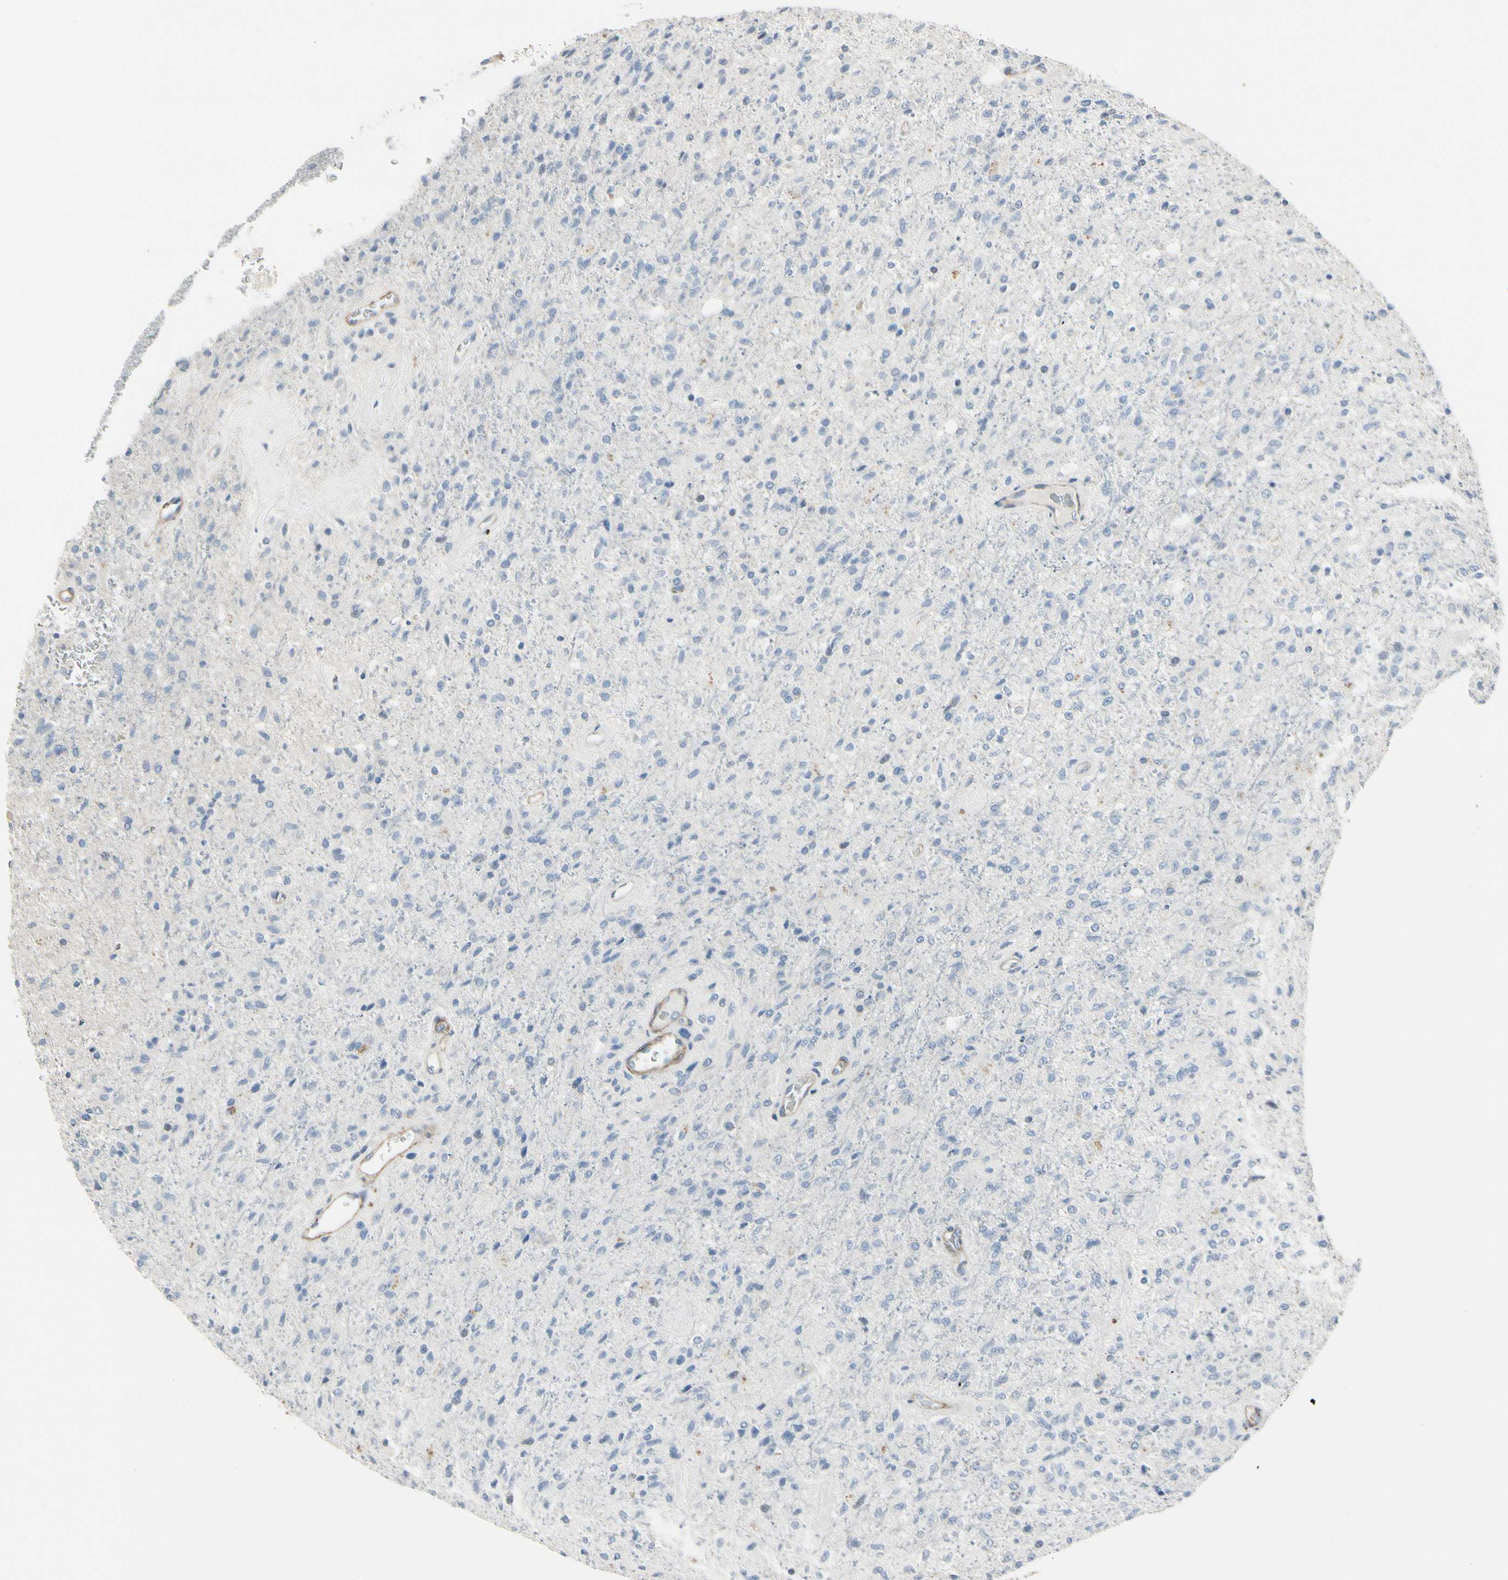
{"staining": {"intensity": "negative", "quantity": "none", "location": "none"}, "tissue": "glioma", "cell_type": "Tumor cells", "image_type": "cancer", "snomed": [{"axis": "morphology", "description": "Normal tissue, NOS"}, {"axis": "morphology", "description": "Glioma, malignant, High grade"}, {"axis": "topography", "description": "Cerebral cortex"}], "caption": "This is an immunohistochemistry (IHC) micrograph of malignant glioma (high-grade). There is no staining in tumor cells.", "gene": "TPM1", "patient": {"sex": "male", "age": 77}}